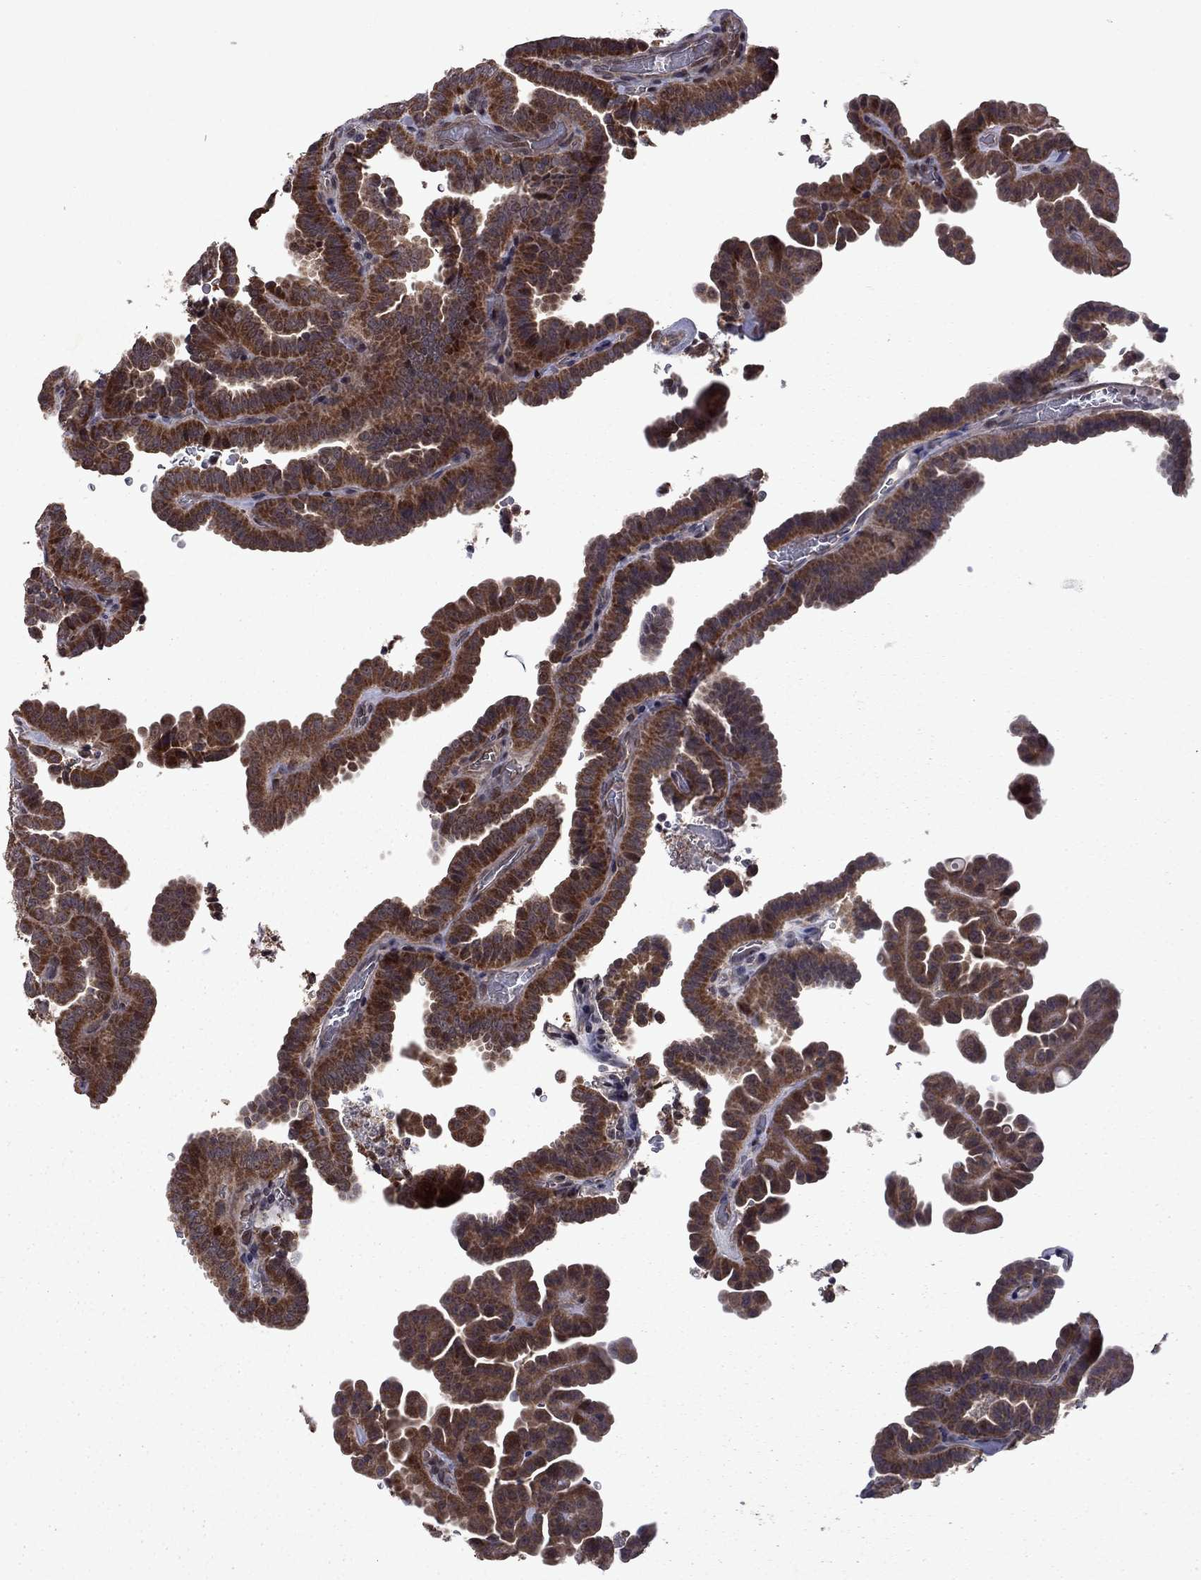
{"staining": {"intensity": "moderate", "quantity": ">75%", "location": "cytoplasmic/membranous"}, "tissue": "thyroid cancer", "cell_type": "Tumor cells", "image_type": "cancer", "snomed": [{"axis": "morphology", "description": "Papillary adenocarcinoma, NOS"}, {"axis": "topography", "description": "Thyroid gland"}], "caption": "Thyroid cancer (papillary adenocarcinoma) stained for a protein exhibits moderate cytoplasmic/membranous positivity in tumor cells. The staining is performed using DAB brown chromogen to label protein expression. The nuclei are counter-stained blue using hematoxylin.", "gene": "IPP", "patient": {"sex": "female", "age": 39}}